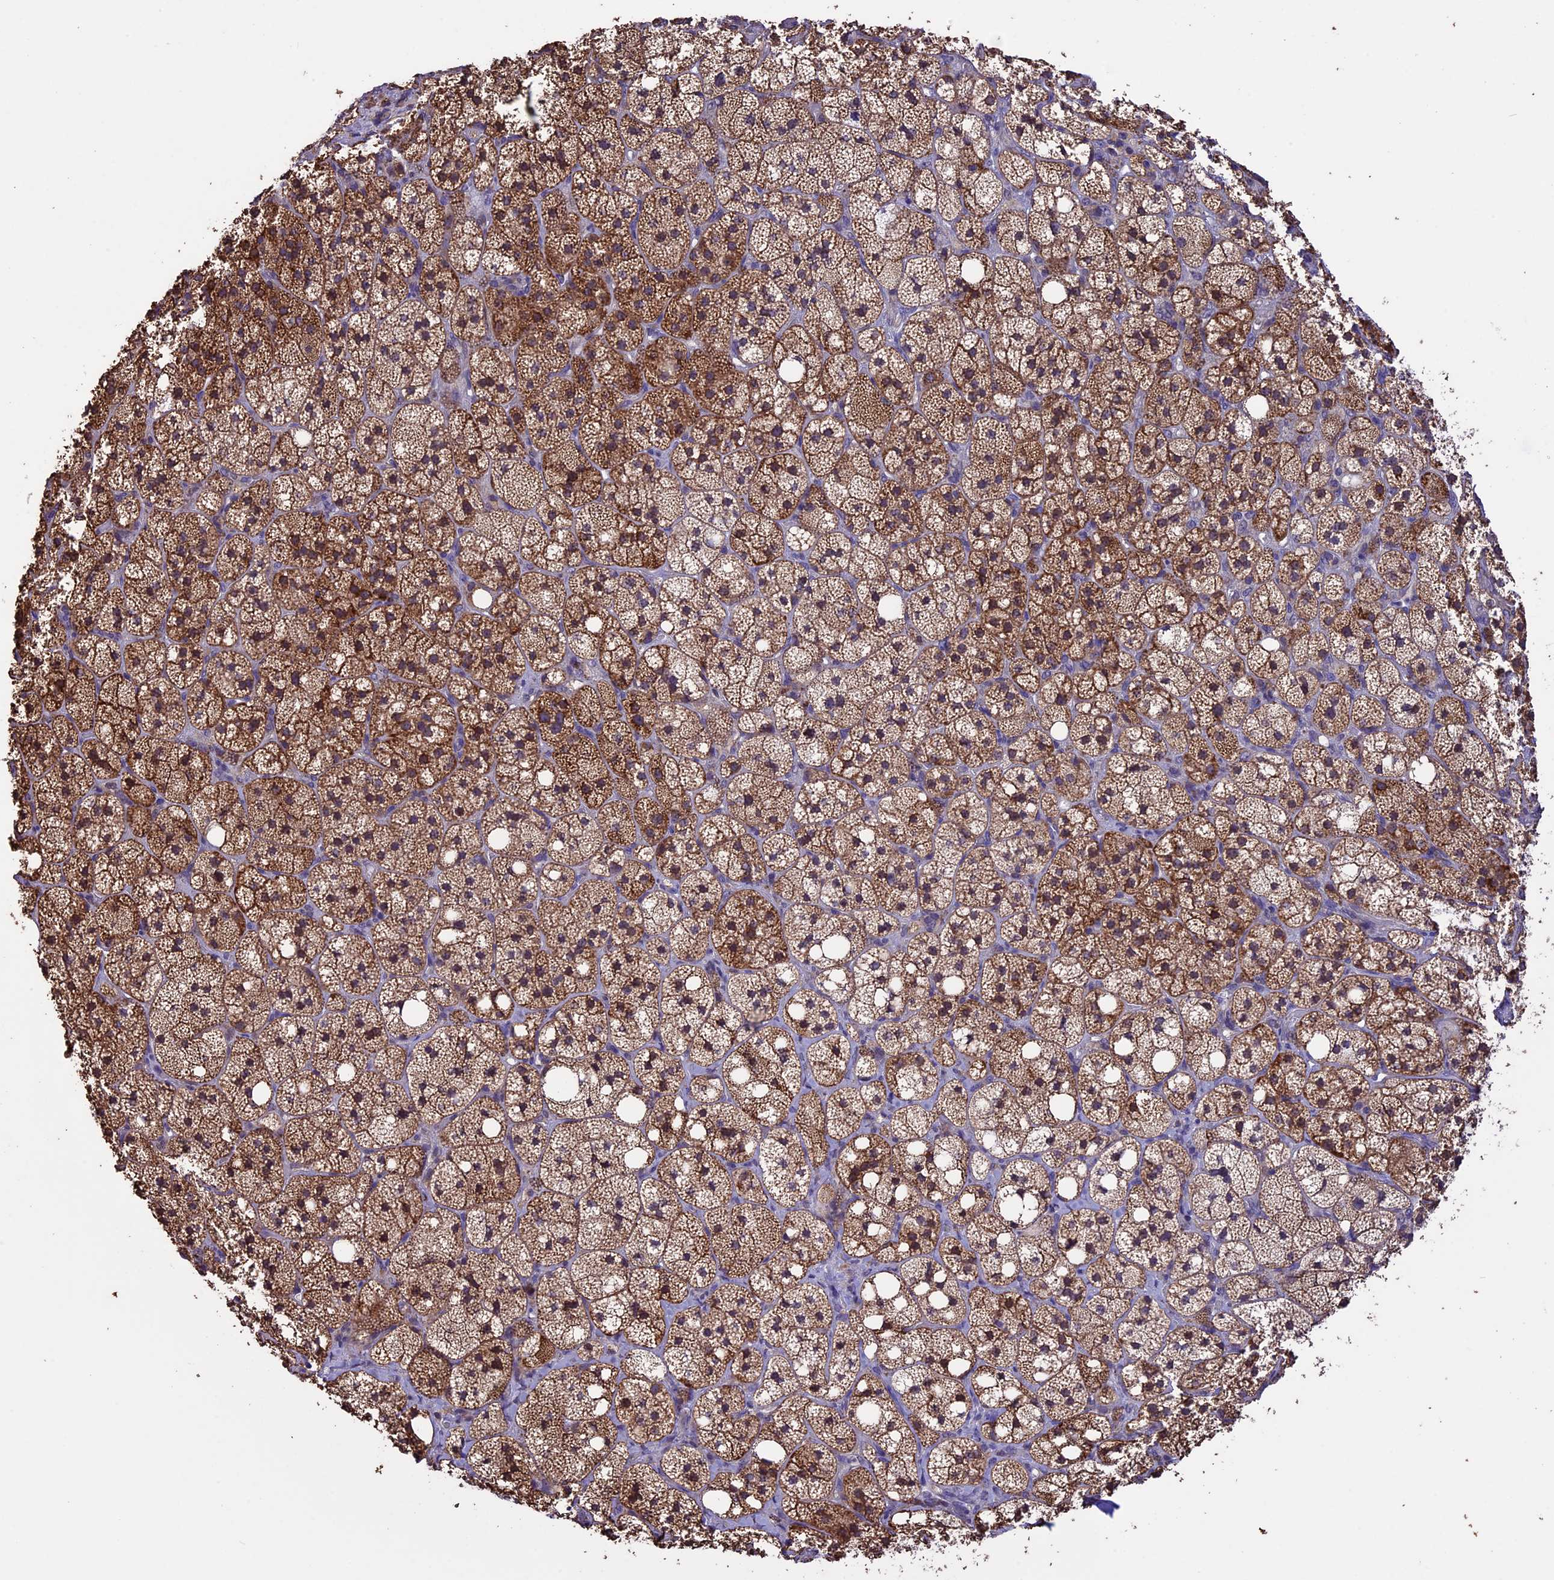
{"staining": {"intensity": "strong", "quantity": ">75%", "location": "cytoplasmic/membranous"}, "tissue": "adrenal gland", "cell_type": "Glandular cells", "image_type": "normal", "snomed": [{"axis": "morphology", "description": "Normal tissue, NOS"}, {"axis": "topography", "description": "Adrenal gland"}], "caption": "Immunohistochemical staining of normal human adrenal gland displays strong cytoplasmic/membranous protein positivity in approximately >75% of glandular cells. (DAB (3,3'-diaminobenzidine) IHC with brightfield microscopy, high magnification).", "gene": "DIS3L", "patient": {"sex": "male", "age": 61}}